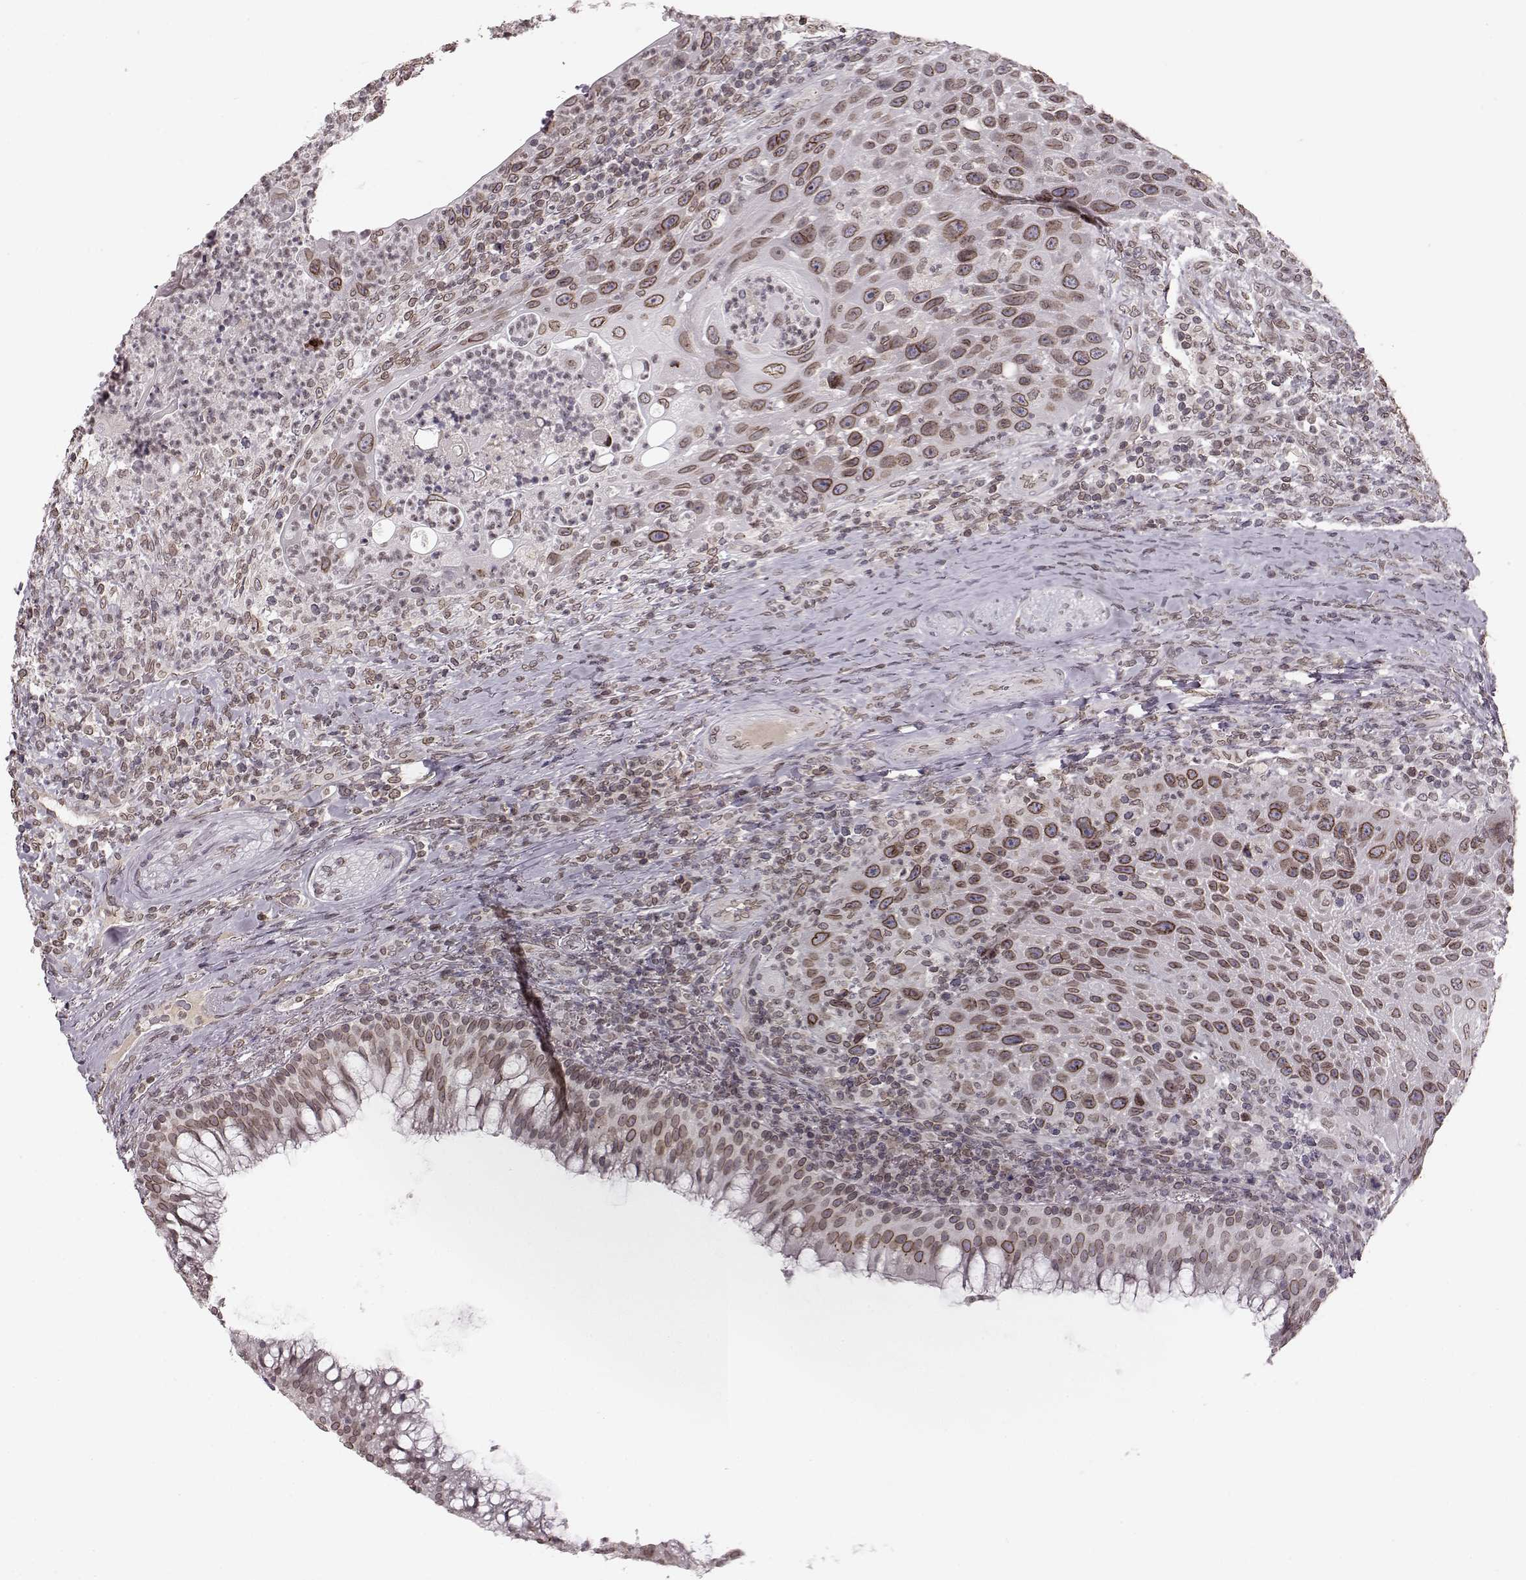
{"staining": {"intensity": "moderate", "quantity": ">75%", "location": "cytoplasmic/membranous,nuclear"}, "tissue": "head and neck cancer", "cell_type": "Tumor cells", "image_type": "cancer", "snomed": [{"axis": "morphology", "description": "Squamous cell carcinoma, NOS"}, {"axis": "topography", "description": "Head-Neck"}], "caption": "This is a histology image of immunohistochemistry (IHC) staining of head and neck cancer (squamous cell carcinoma), which shows moderate expression in the cytoplasmic/membranous and nuclear of tumor cells.", "gene": "DCAF12", "patient": {"sex": "male", "age": 69}}